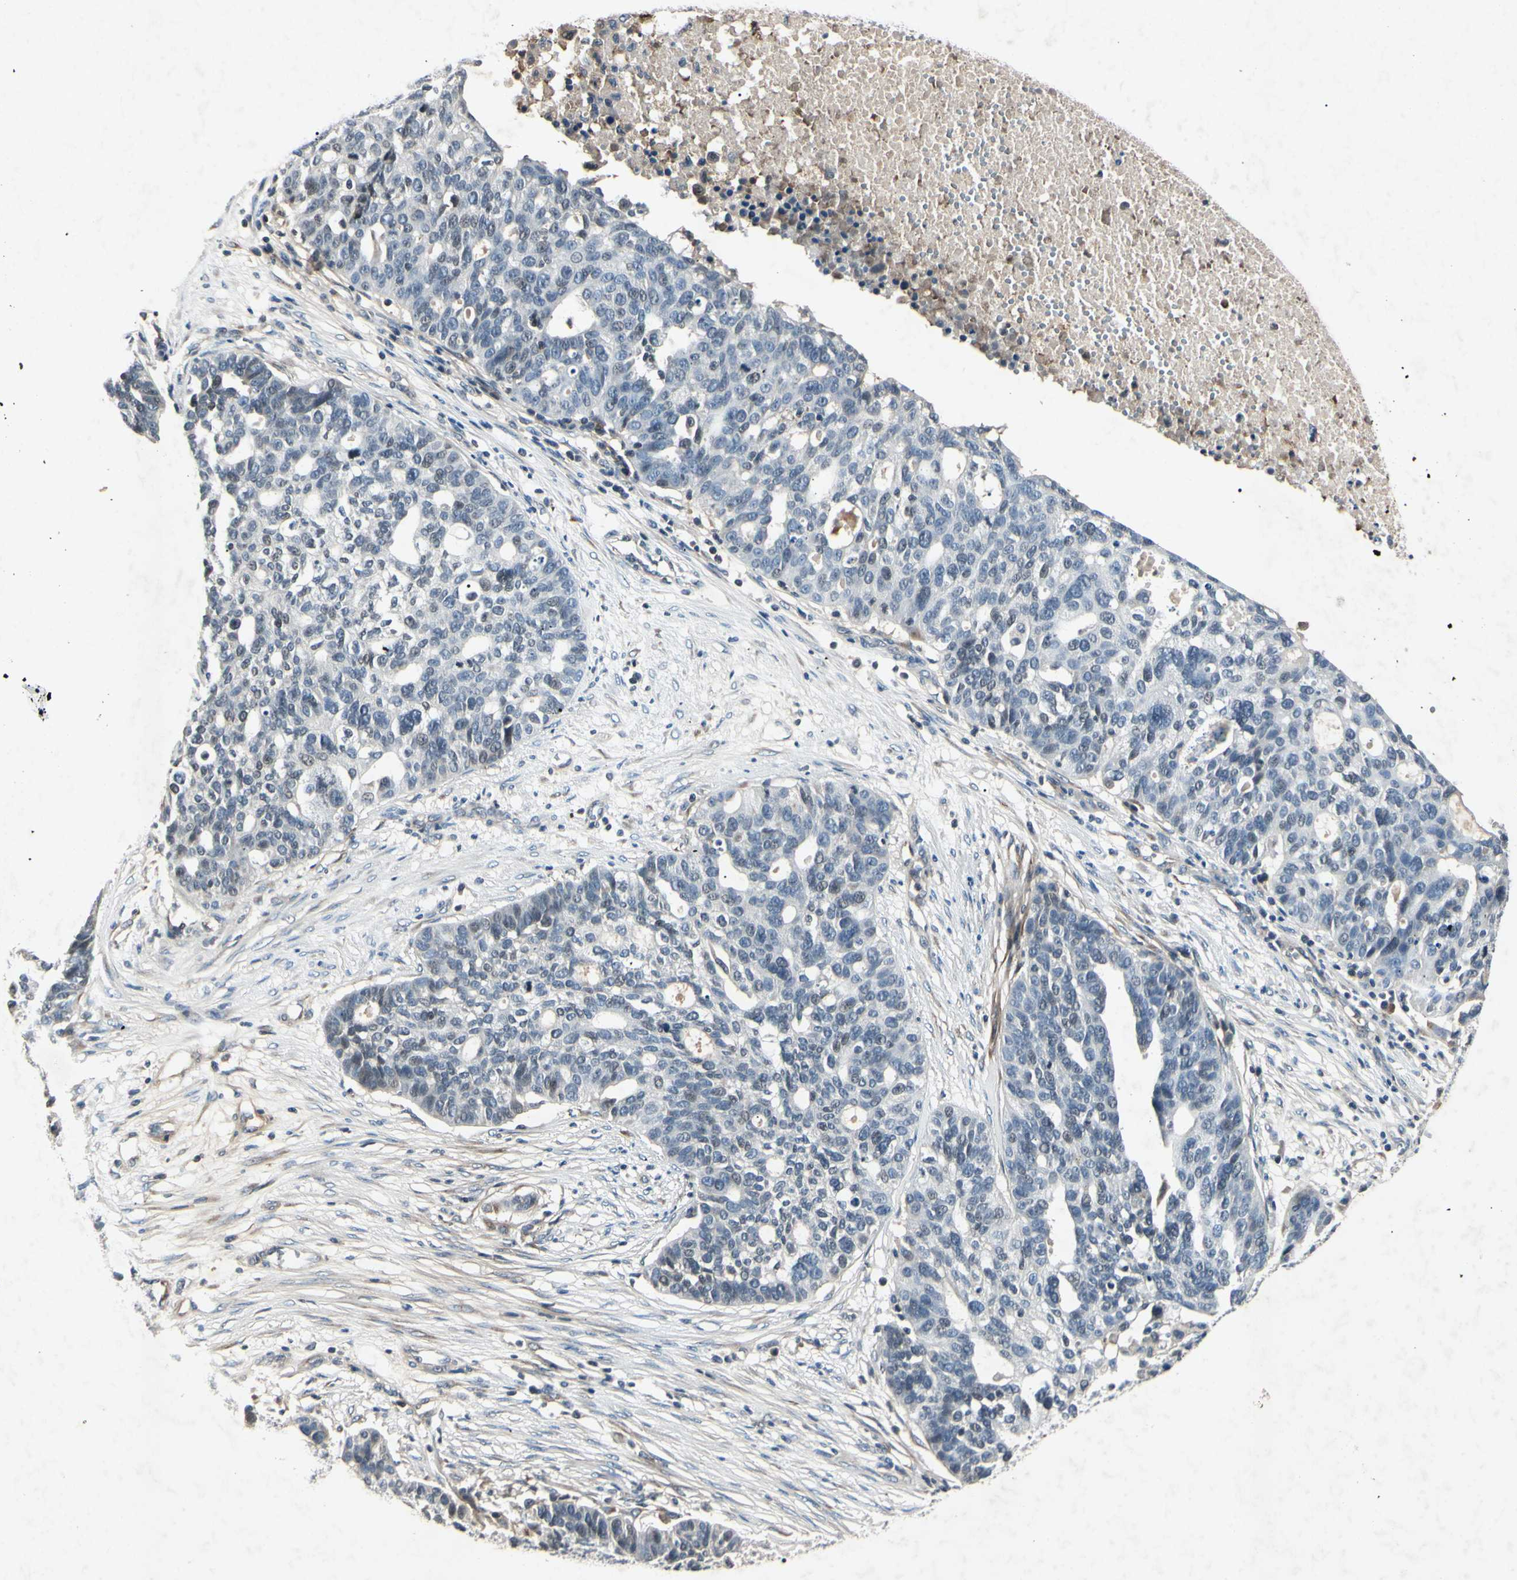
{"staining": {"intensity": "negative", "quantity": "none", "location": "none"}, "tissue": "ovarian cancer", "cell_type": "Tumor cells", "image_type": "cancer", "snomed": [{"axis": "morphology", "description": "Cystadenocarcinoma, serous, NOS"}, {"axis": "topography", "description": "Ovary"}], "caption": "The image displays no staining of tumor cells in ovarian cancer (serous cystadenocarcinoma).", "gene": "AEBP1", "patient": {"sex": "female", "age": 59}}